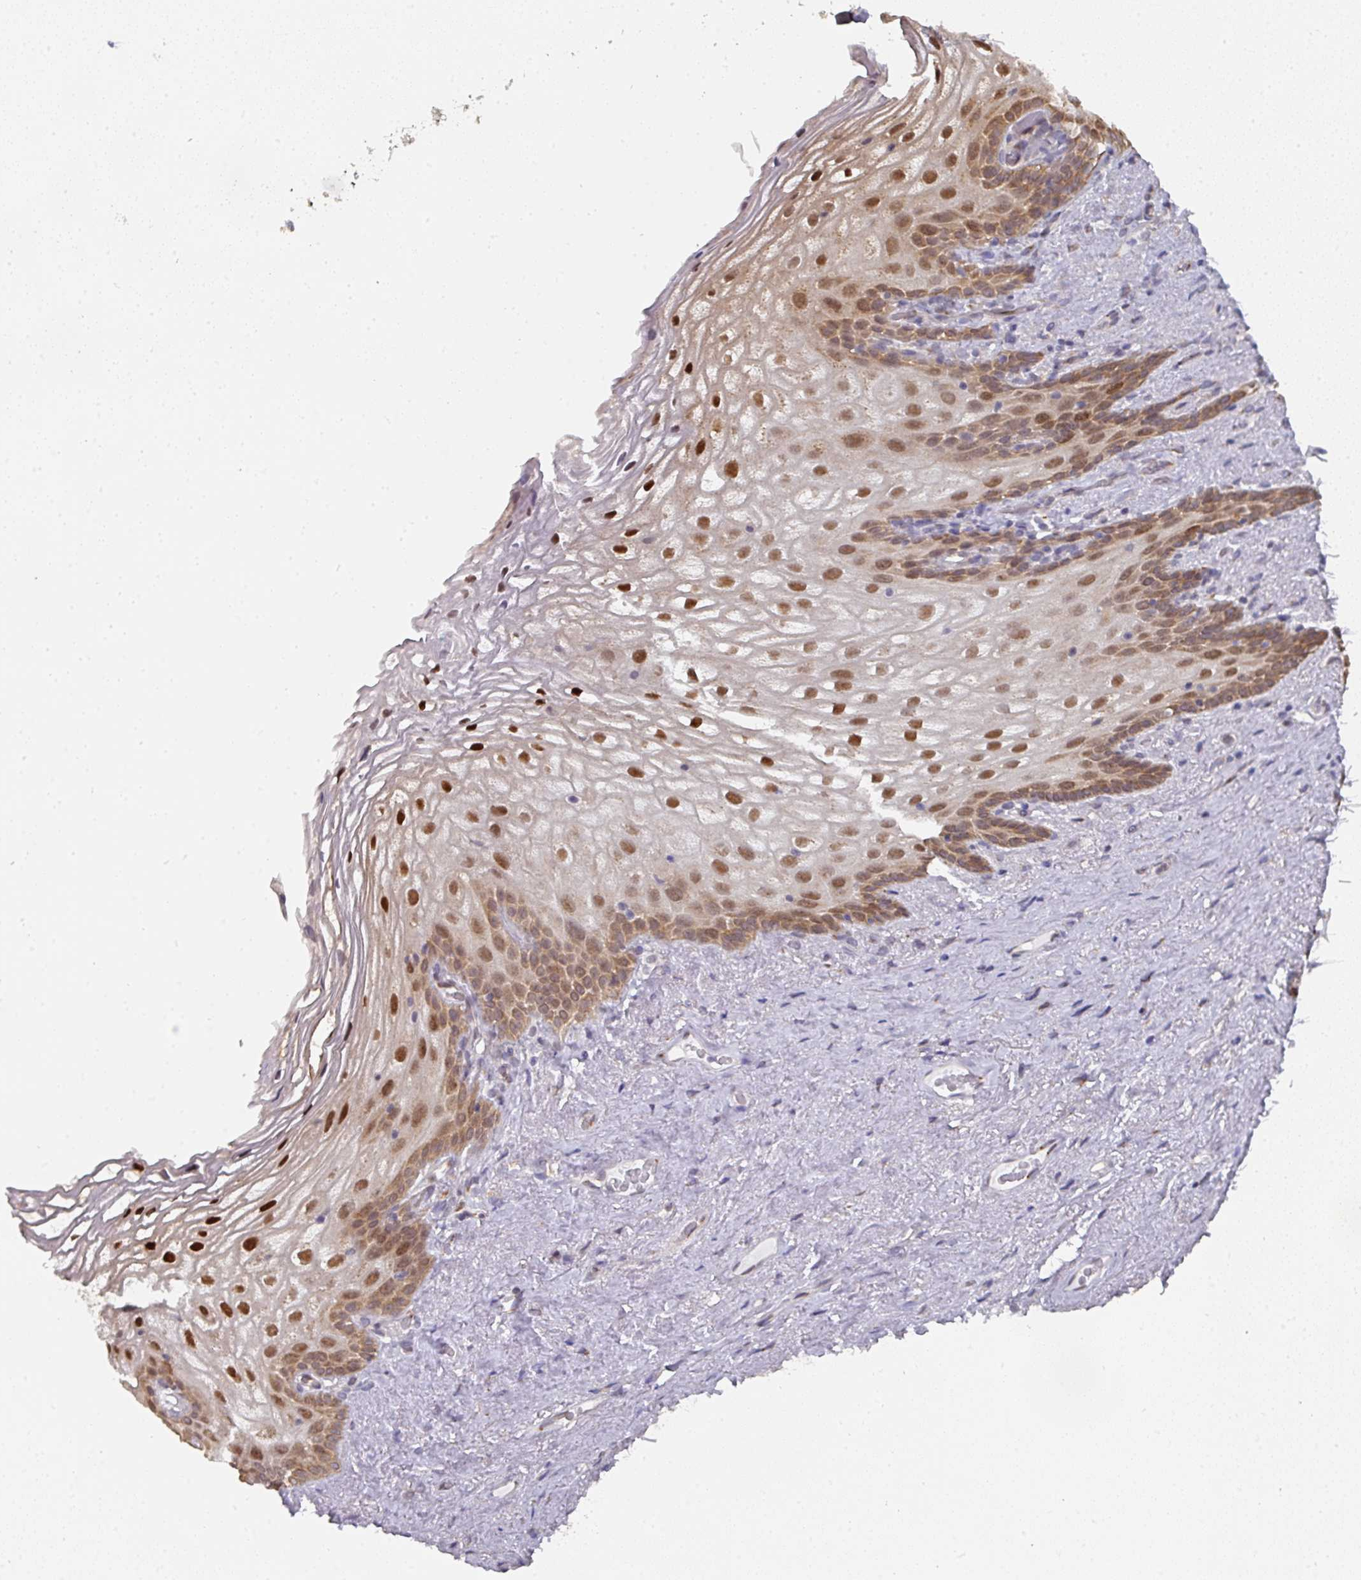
{"staining": {"intensity": "moderate", "quantity": ">75%", "location": "cytoplasmic/membranous,nuclear"}, "tissue": "vagina", "cell_type": "Squamous epithelial cells", "image_type": "normal", "snomed": [{"axis": "morphology", "description": "Normal tissue, NOS"}, {"axis": "topography", "description": "Vagina"}, {"axis": "topography", "description": "Peripheral nerve tissue"}], "caption": "Normal vagina demonstrates moderate cytoplasmic/membranous,nuclear positivity in approximately >75% of squamous epithelial cells, visualized by immunohistochemistry.", "gene": "C18orf25", "patient": {"sex": "female", "age": 71}}